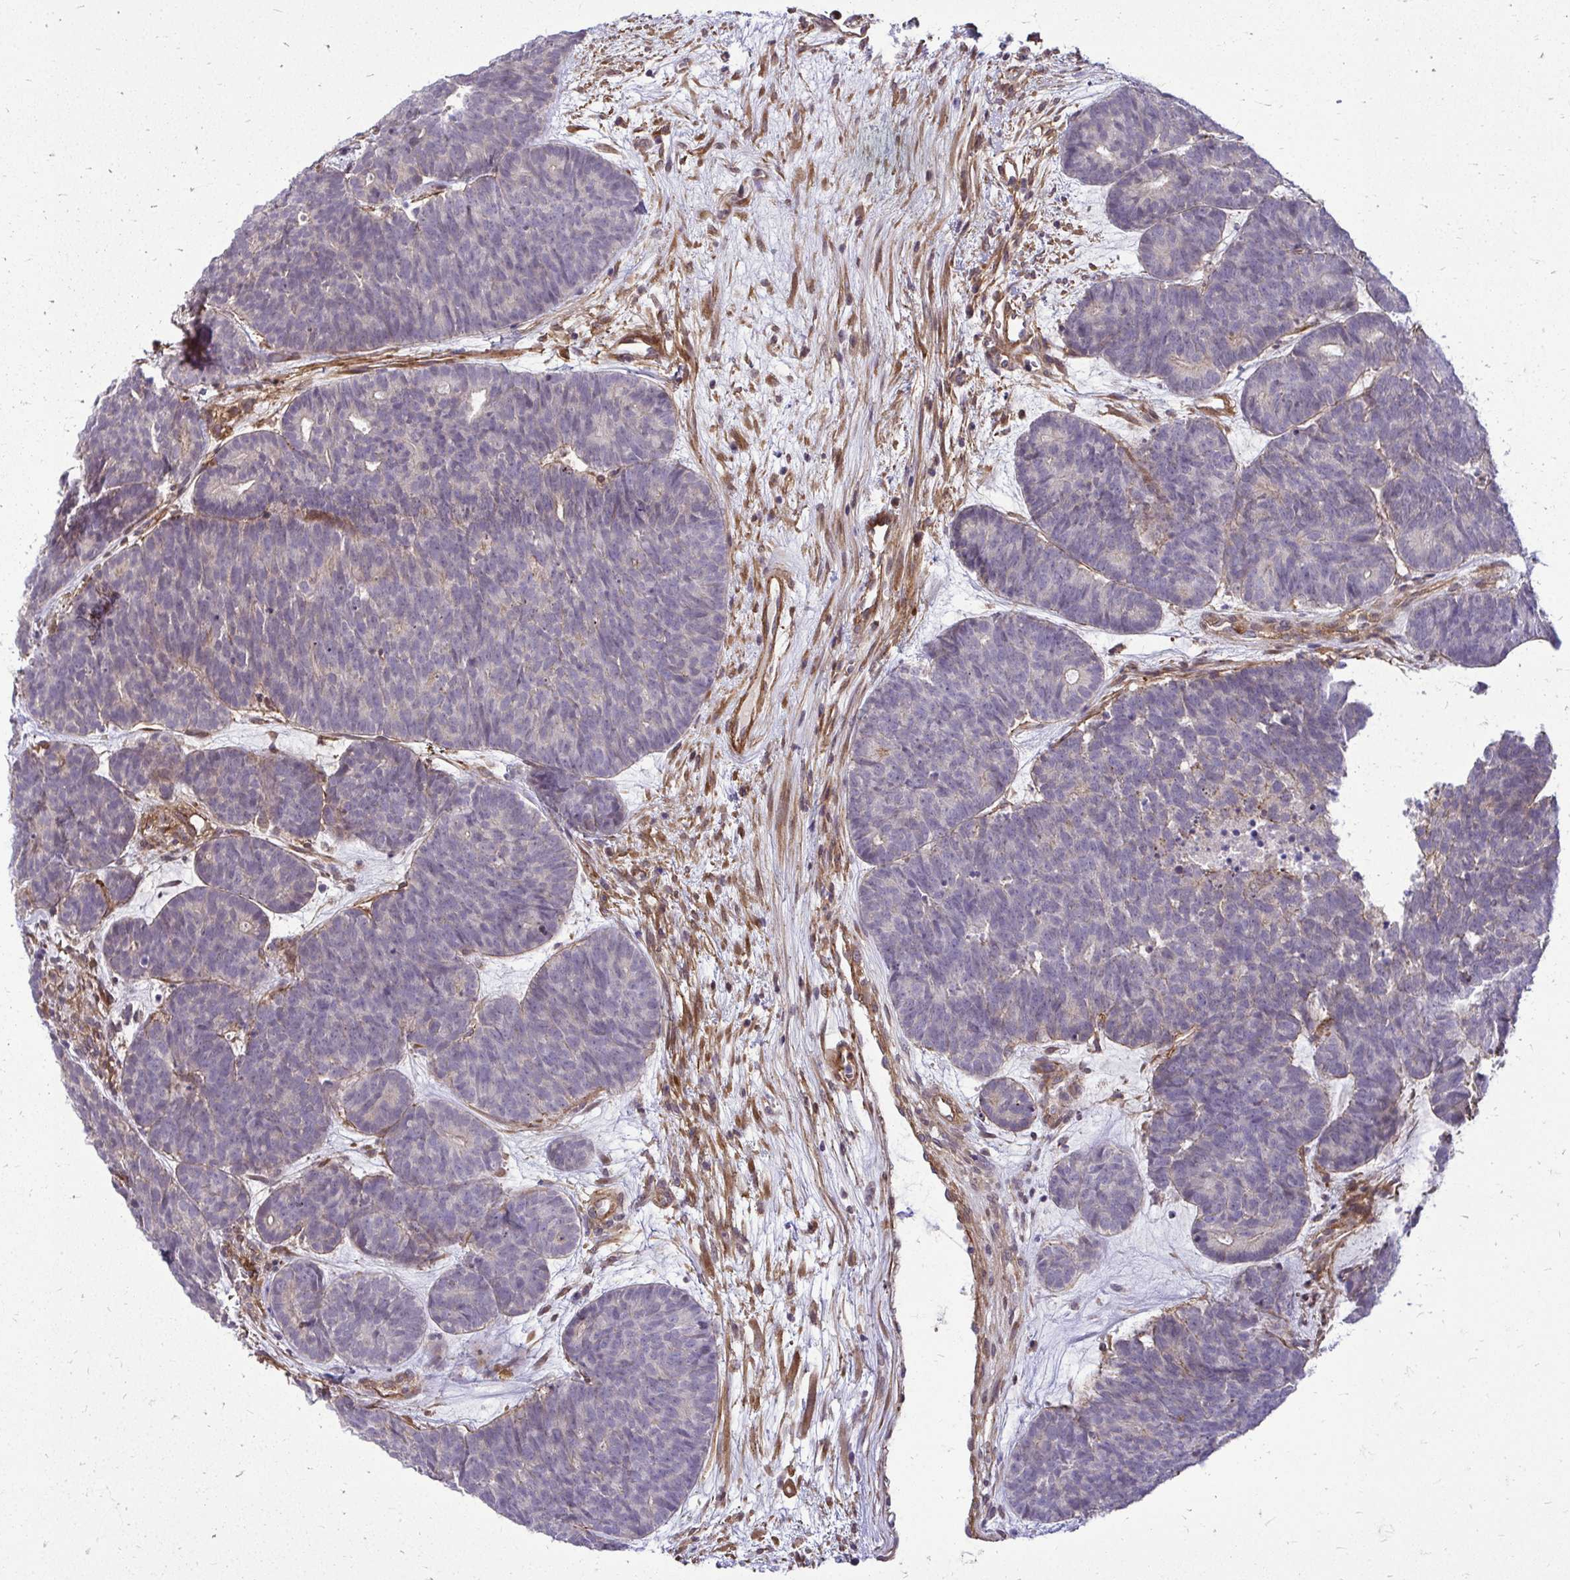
{"staining": {"intensity": "negative", "quantity": "none", "location": "none"}, "tissue": "head and neck cancer", "cell_type": "Tumor cells", "image_type": "cancer", "snomed": [{"axis": "morphology", "description": "Adenocarcinoma, NOS"}, {"axis": "topography", "description": "Head-Neck"}], "caption": "Head and neck cancer was stained to show a protein in brown. There is no significant positivity in tumor cells.", "gene": "TRIP6", "patient": {"sex": "female", "age": 81}}